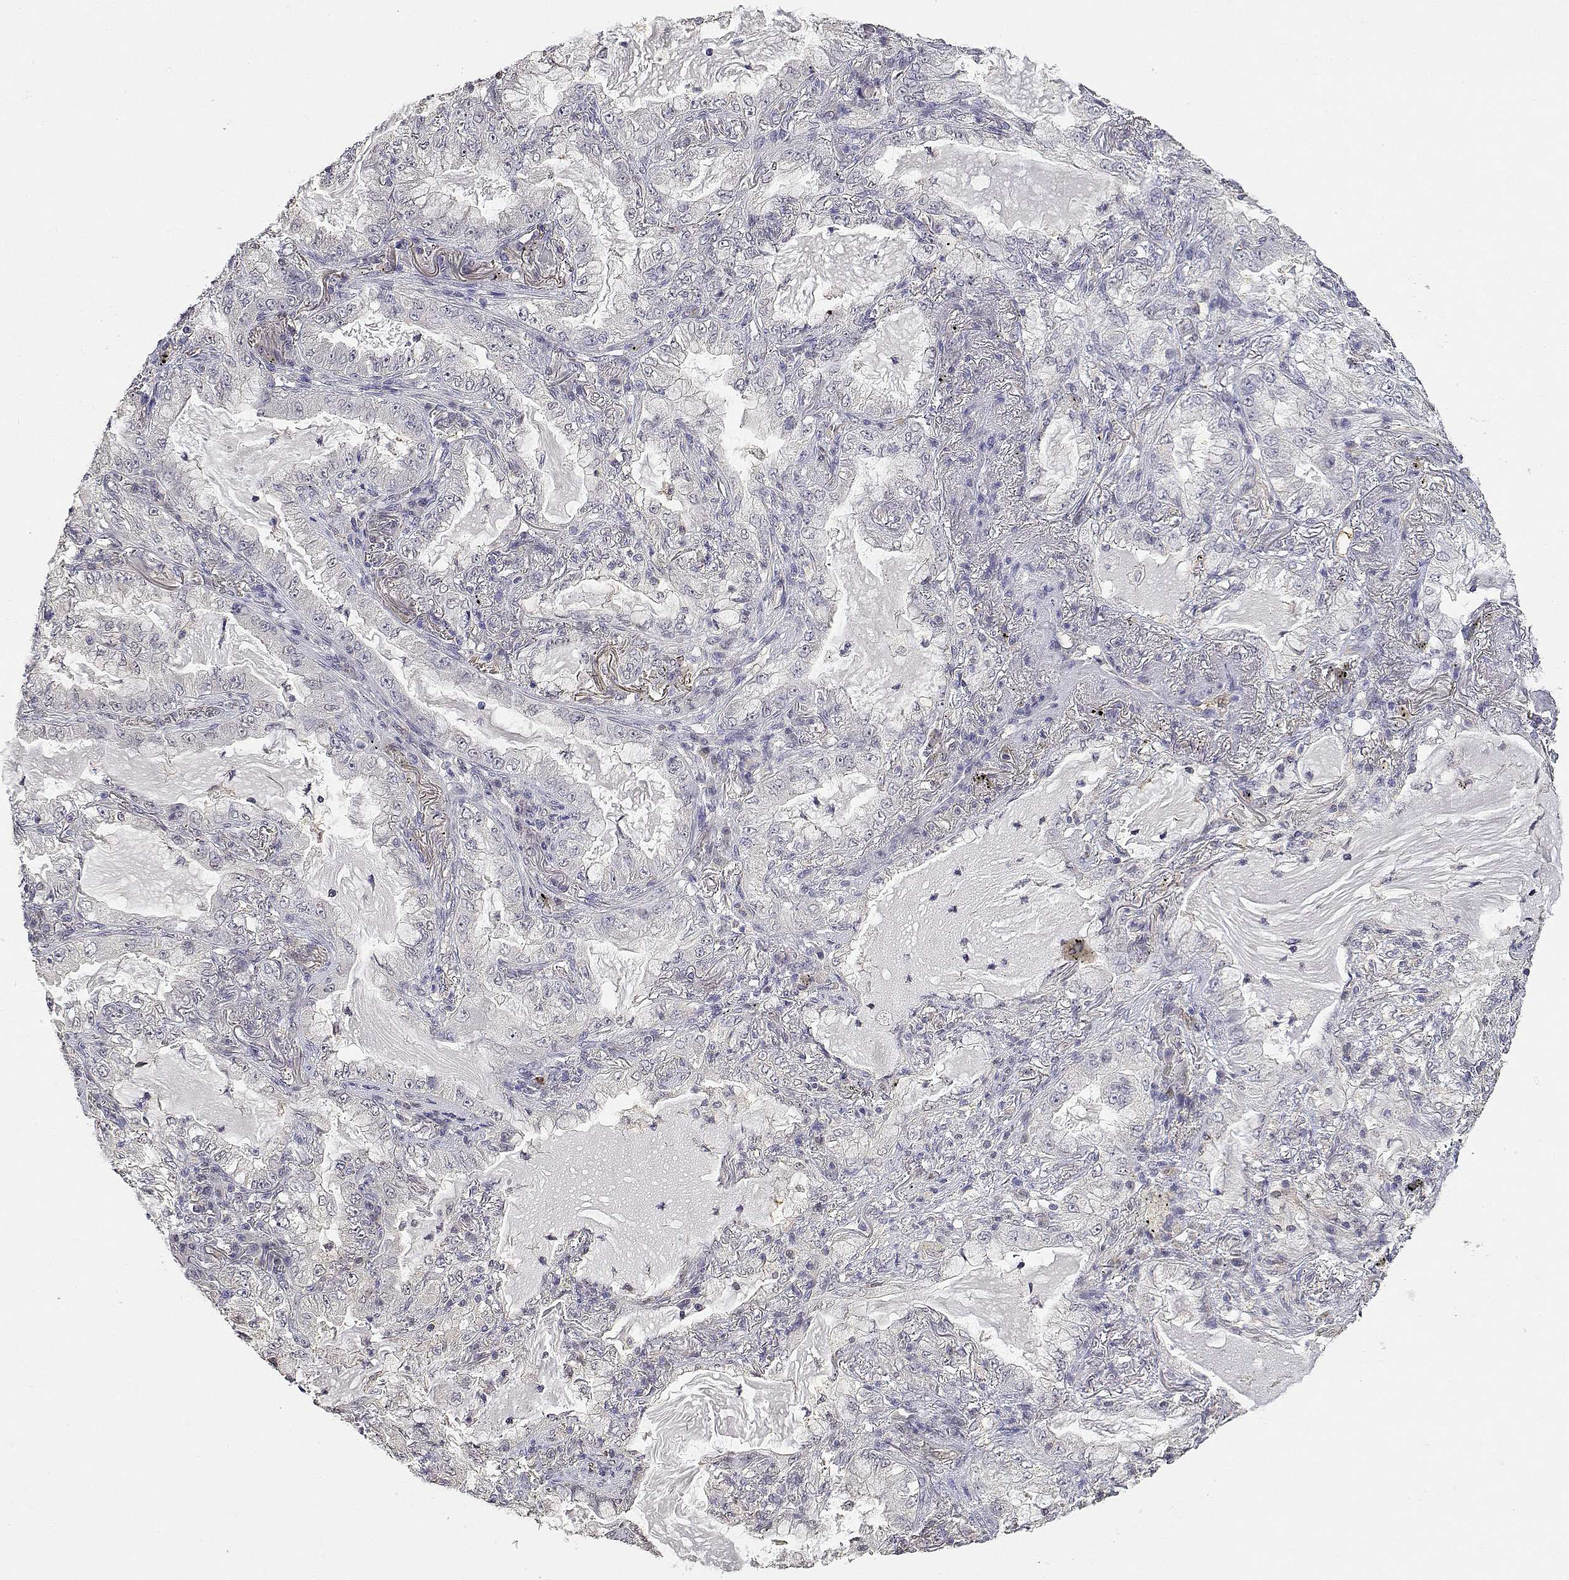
{"staining": {"intensity": "negative", "quantity": "none", "location": "none"}, "tissue": "lung cancer", "cell_type": "Tumor cells", "image_type": "cancer", "snomed": [{"axis": "morphology", "description": "Adenocarcinoma, NOS"}, {"axis": "topography", "description": "Lung"}], "caption": "Immunohistochemistry image of human lung cancer stained for a protein (brown), which shows no staining in tumor cells.", "gene": "ADA", "patient": {"sex": "female", "age": 73}}